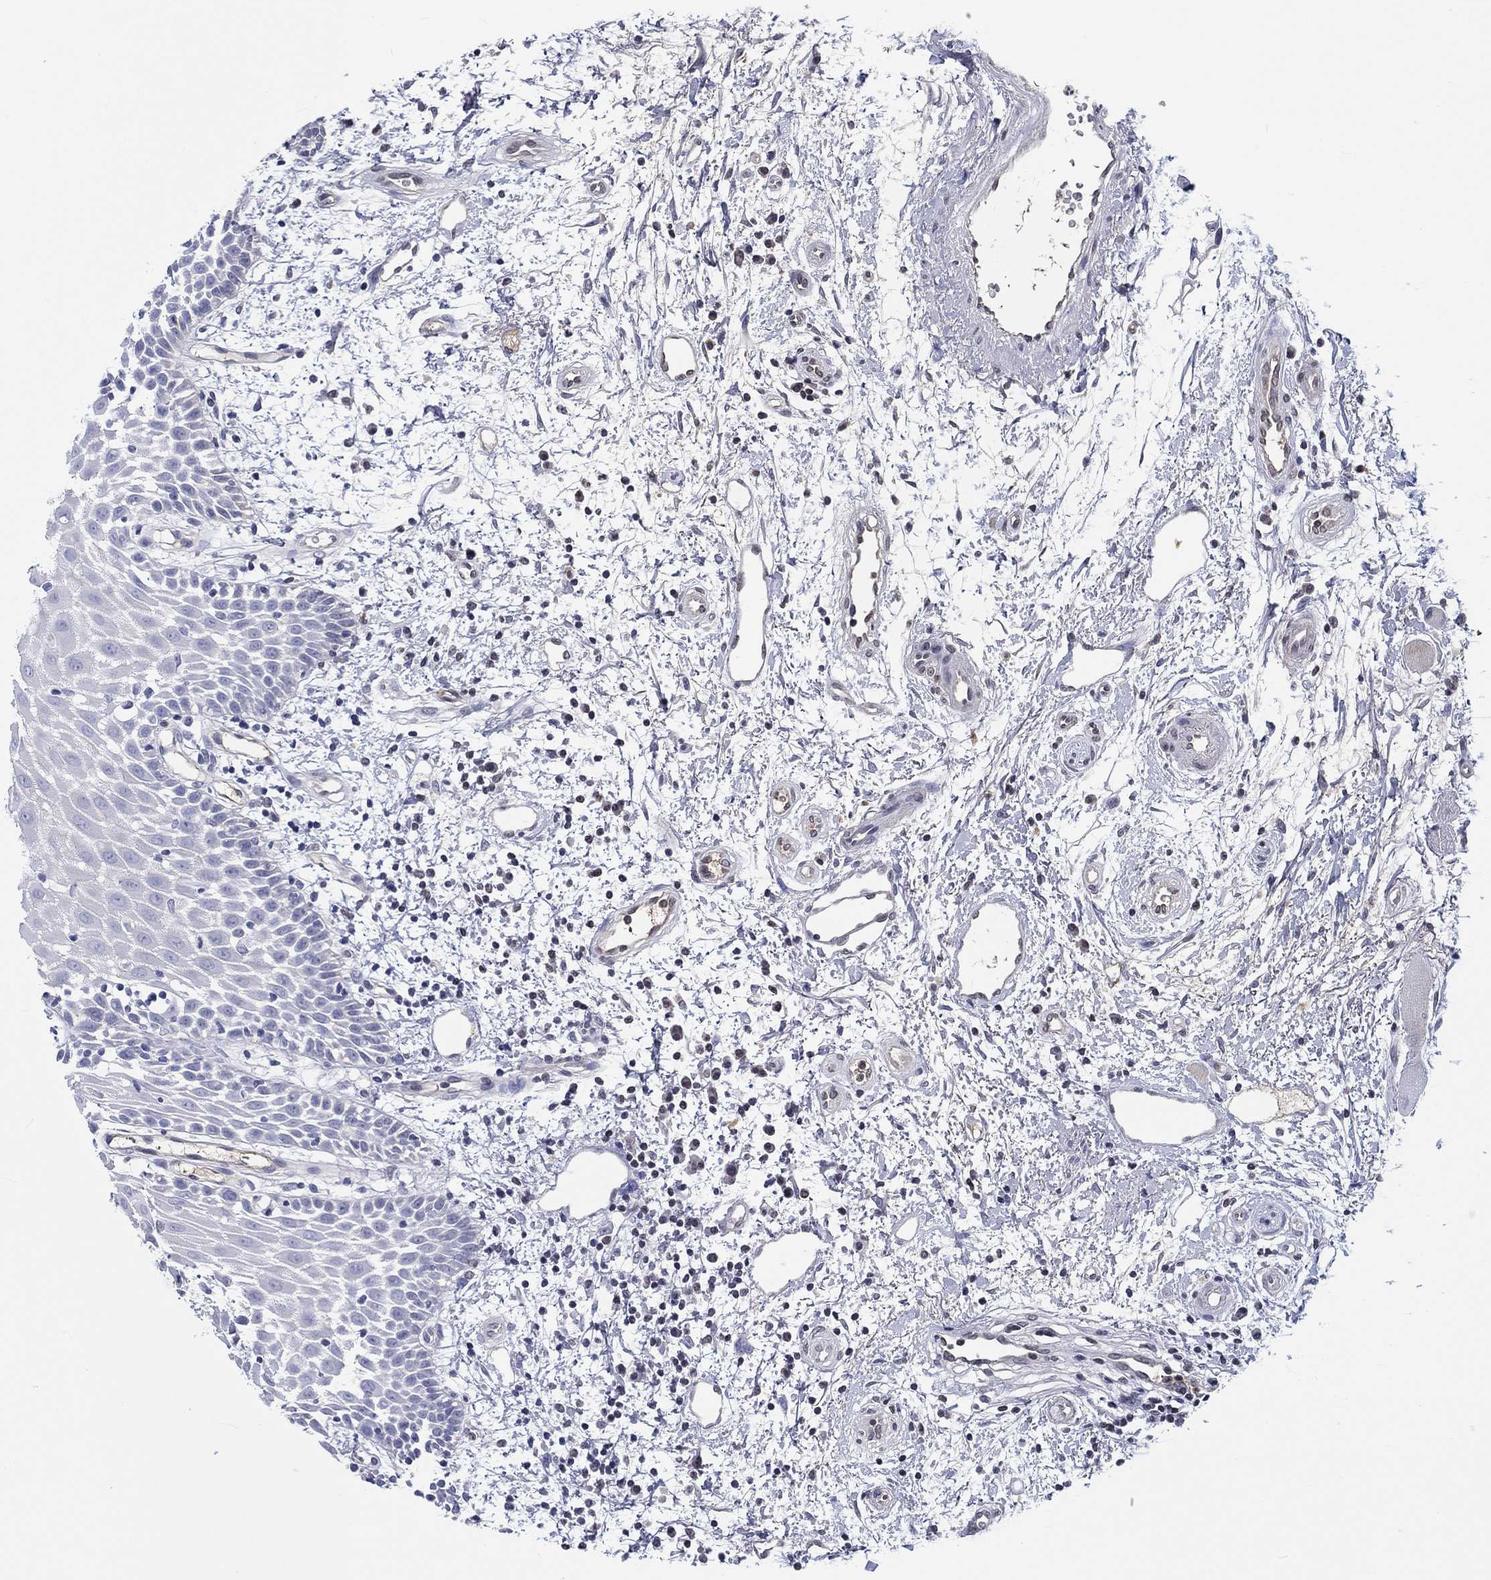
{"staining": {"intensity": "negative", "quantity": "none", "location": "none"}, "tissue": "oral mucosa", "cell_type": "Squamous epithelial cells", "image_type": "normal", "snomed": [{"axis": "morphology", "description": "Normal tissue, NOS"}, {"axis": "morphology", "description": "Squamous cell carcinoma, NOS"}, {"axis": "topography", "description": "Oral tissue"}, {"axis": "topography", "description": "Head-Neck"}], "caption": "An immunohistochemistry image of normal oral mucosa is shown. There is no staining in squamous epithelial cells of oral mucosa. Nuclei are stained in blue.", "gene": "CDY1B", "patient": {"sex": "female", "age": 75}}